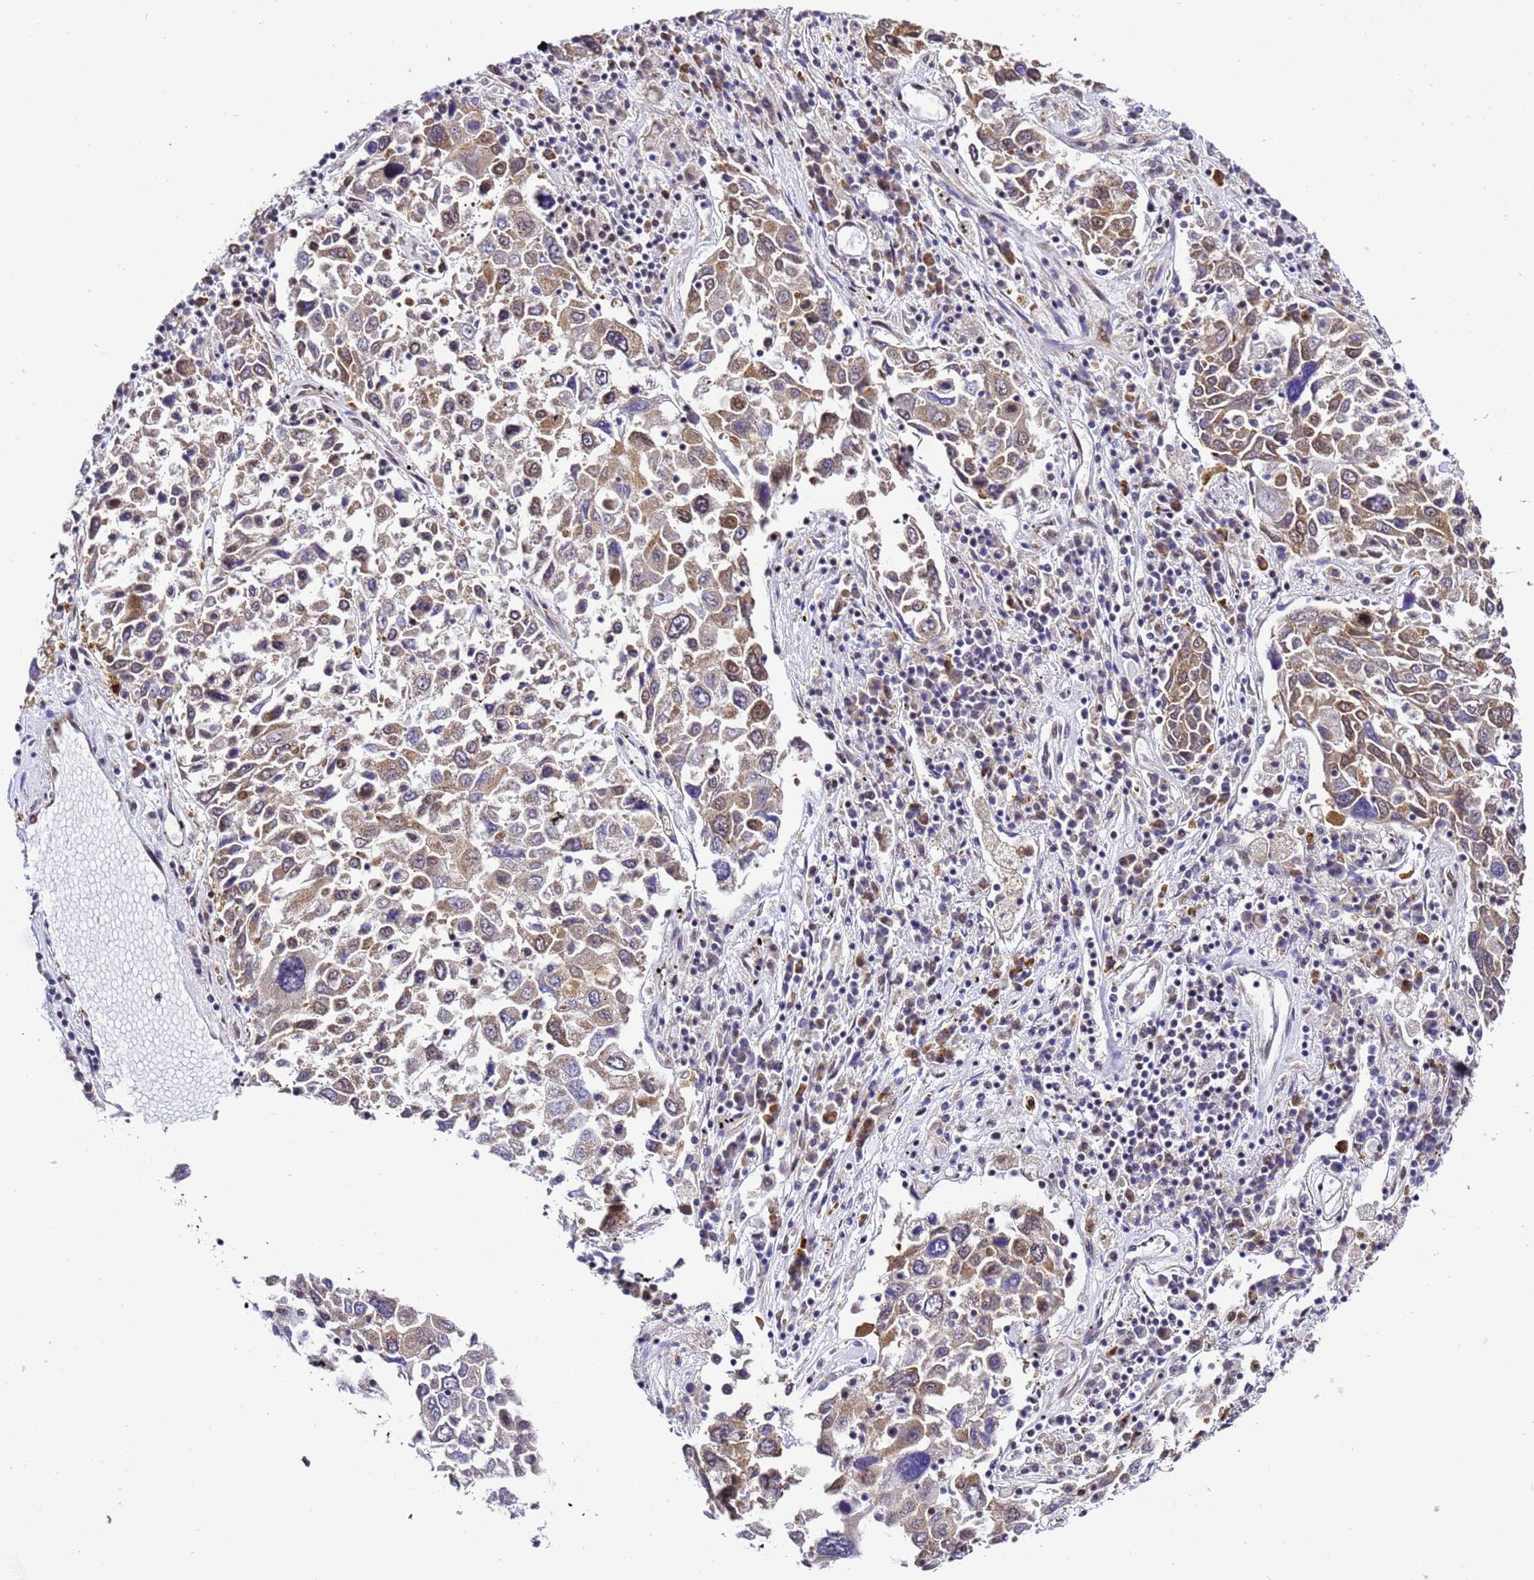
{"staining": {"intensity": "moderate", "quantity": ">75%", "location": "cytoplasmic/membranous"}, "tissue": "lung cancer", "cell_type": "Tumor cells", "image_type": "cancer", "snomed": [{"axis": "morphology", "description": "Squamous cell carcinoma, NOS"}, {"axis": "topography", "description": "Lung"}], "caption": "IHC micrograph of human squamous cell carcinoma (lung) stained for a protein (brown), which exhibits medium levels of moderate cytoplasmic/membranous positivity in approximately >75% of tumor cells.", "gene": "SMN1", "patient": {"sex": "male", "age": 65}}